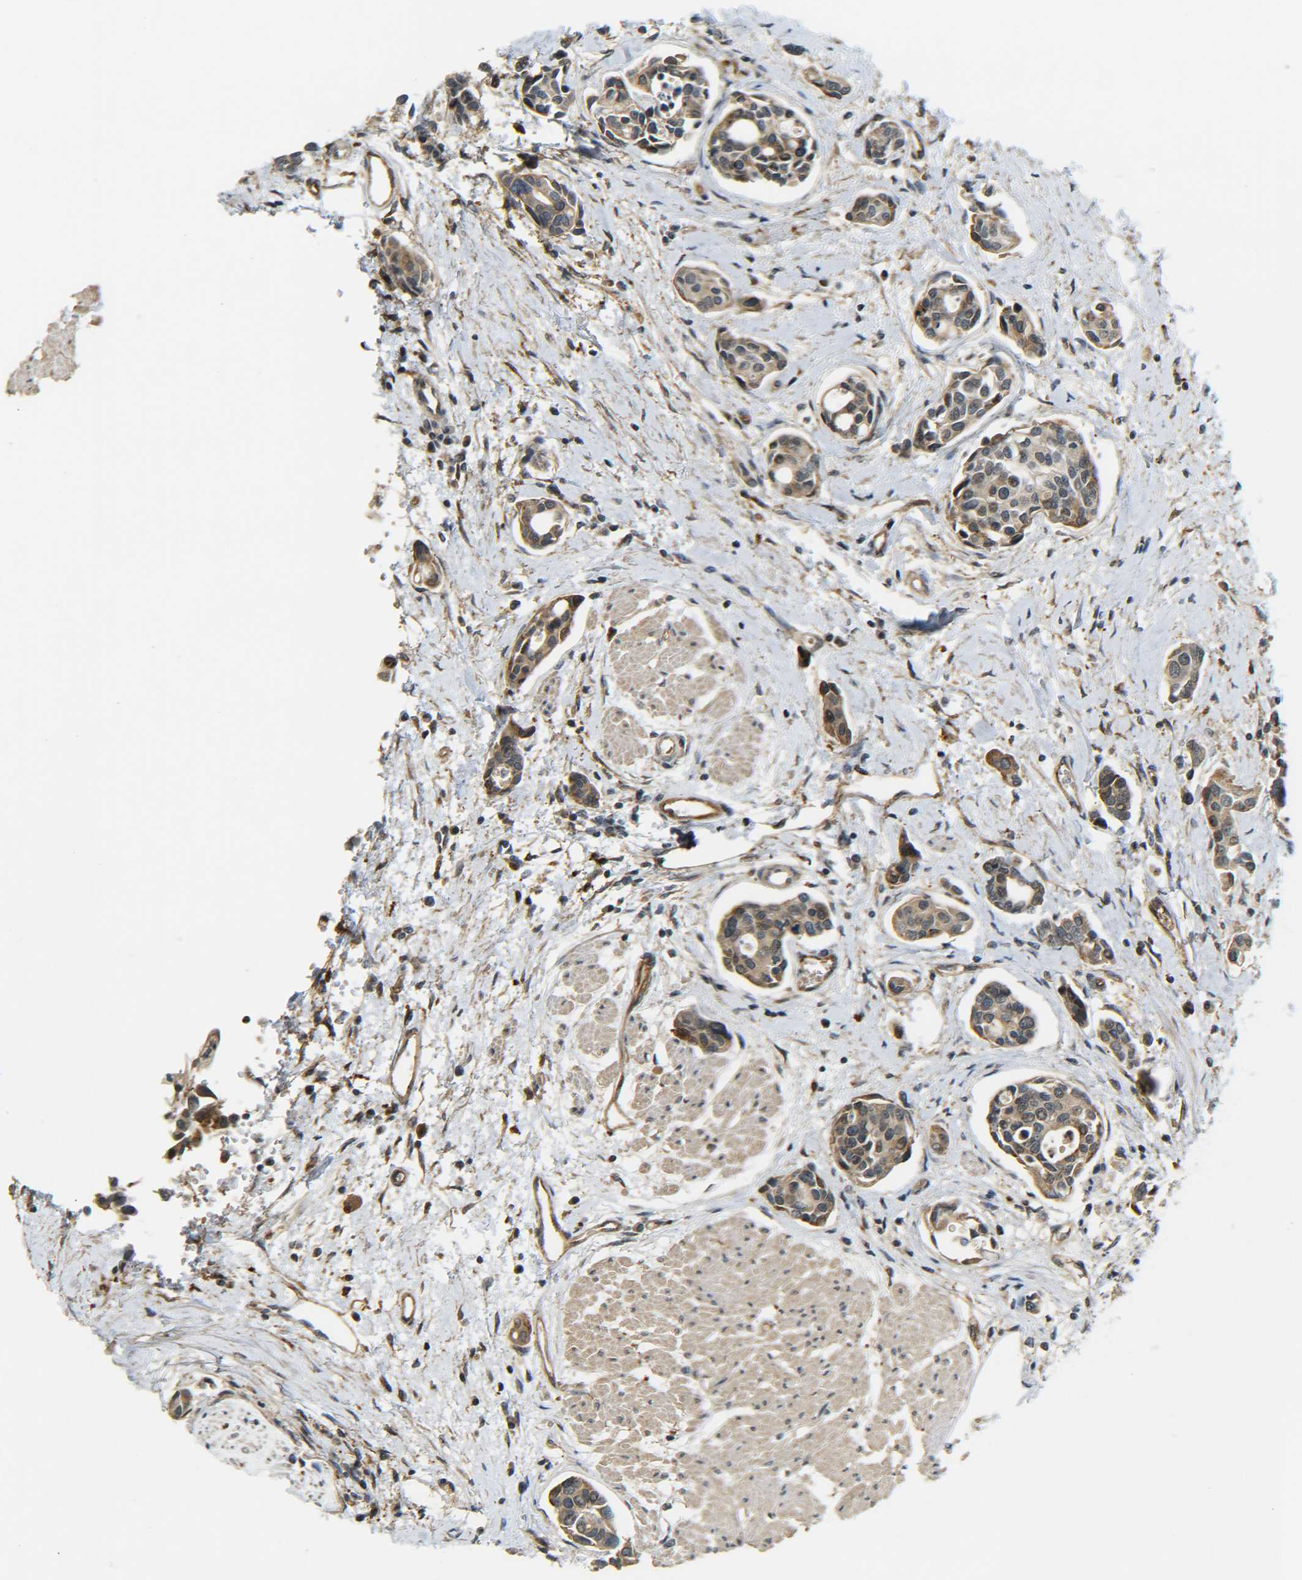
{"staining": {"intensity": "moderate", "quantity": ">75%", "location": "cytoplasmic/membranous"}, "tissue": "urothelial cancer", "cell_type": "Tumor cells", "image_type": "cancer", "snomed": [{"axis": "morphology", "description": "Urothelial carcinoma, High grade"}, {"axis": "topography", "description": "Urinary bladder"}], "caption": "This image exhibits immunohistochemistry staining of high-grade urothelial carcinoma, with medium moderate cytoplasmic/membranous positivity in about >75% of tumor cells.", "gene": "DAB2", "patient": {"sex": "male", "age": 78}}